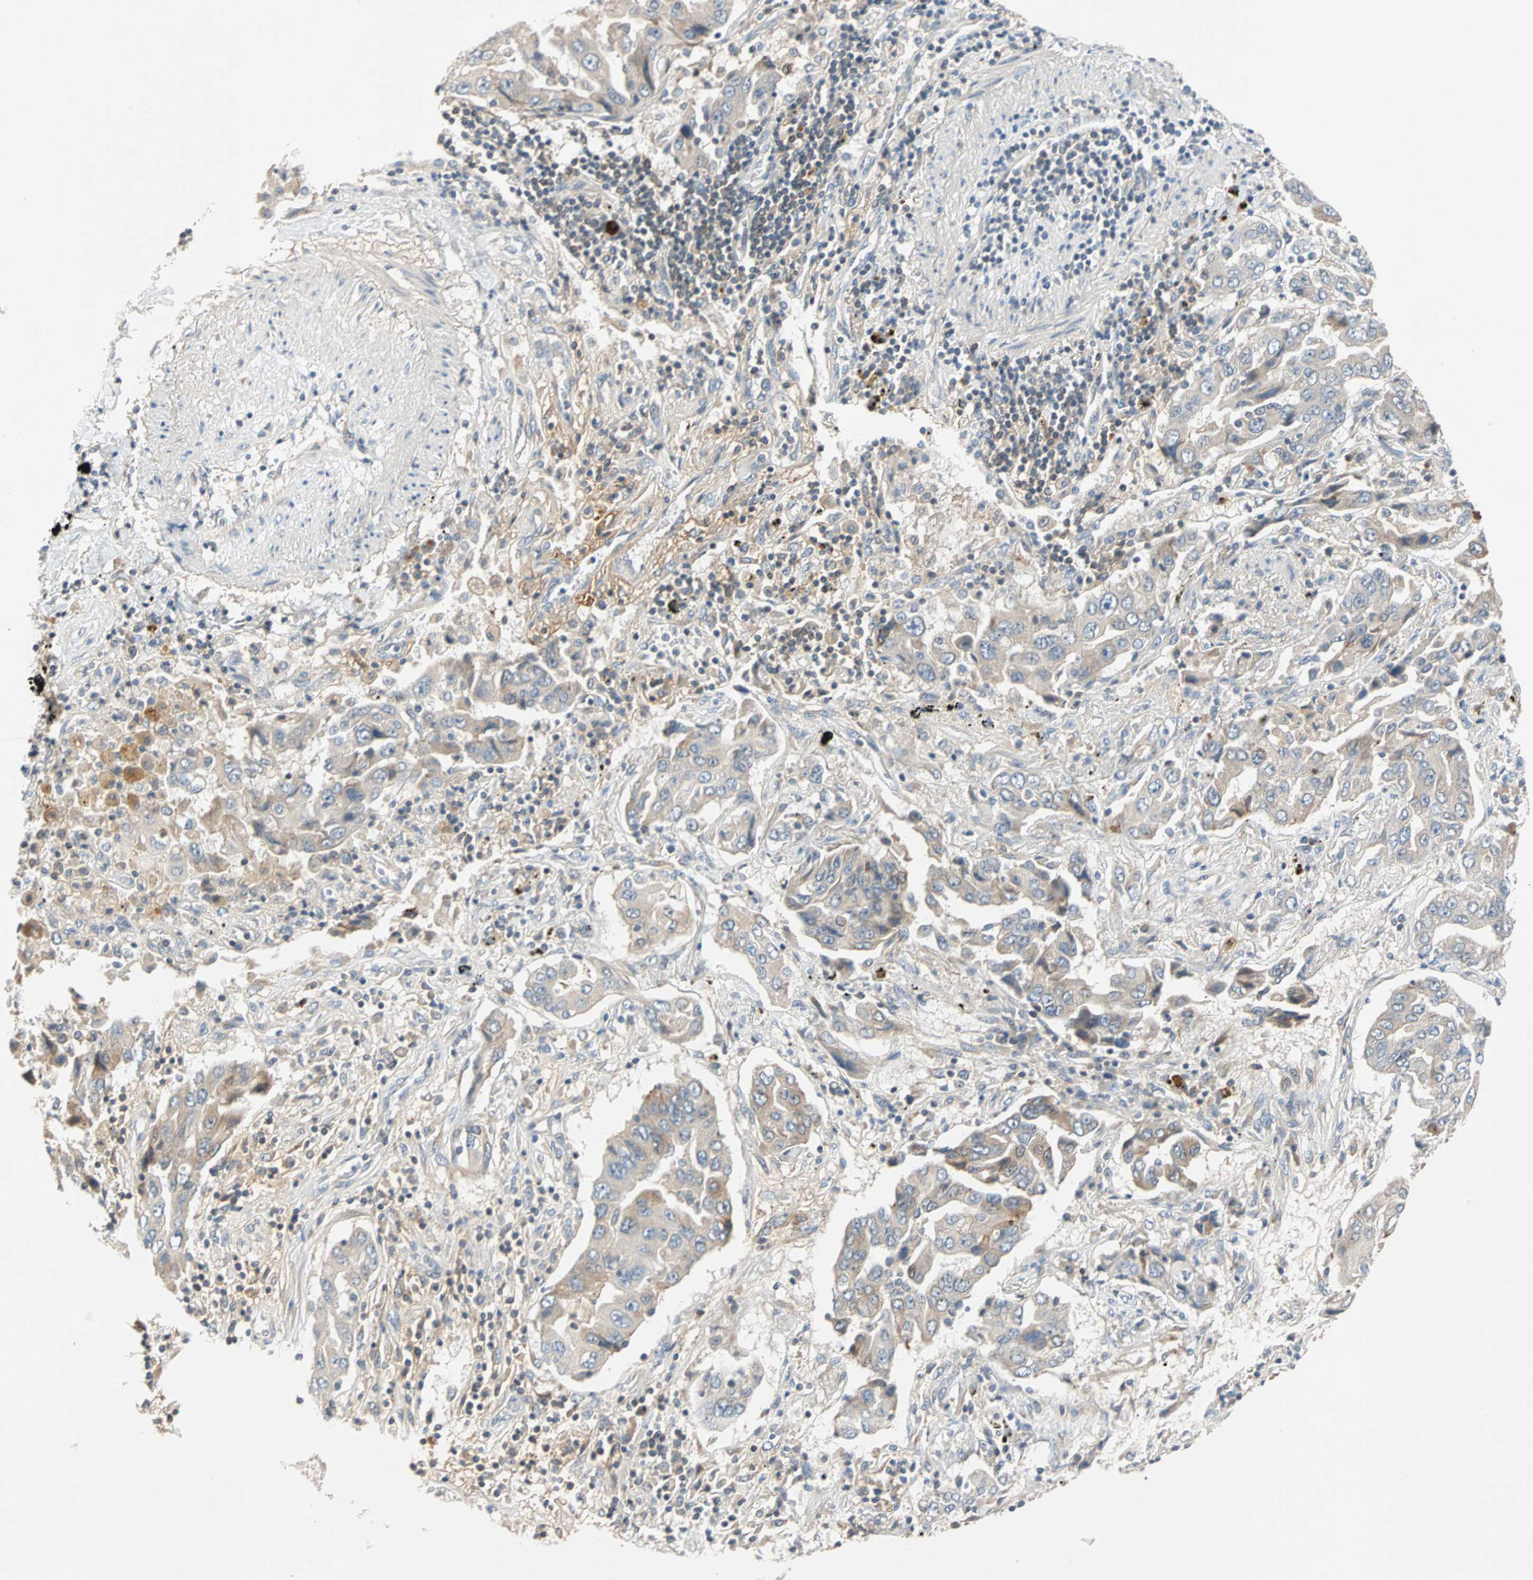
{"staining": {"intensity": "weak", "quantity": "<25%", "location": "cytoplasmic/membranous"}, "tissue": "lung cancer", "cell_type": "Tumor cells", "image_type": "cancer", "snomed": [{"axis": "morphology", "description": "Adenocarcinoma, NOS"}, {"axis": "topography", "description": "Lung"}], "caption": "Immunohistochemical staining of lung adenocarcinoma shows no significant positivity in tumor cells. (Immunohistochemistry, brightfield microscopy, high magnification).", "gene": "MAP4K1", "patient": {"sex": "female", "age": 65}}